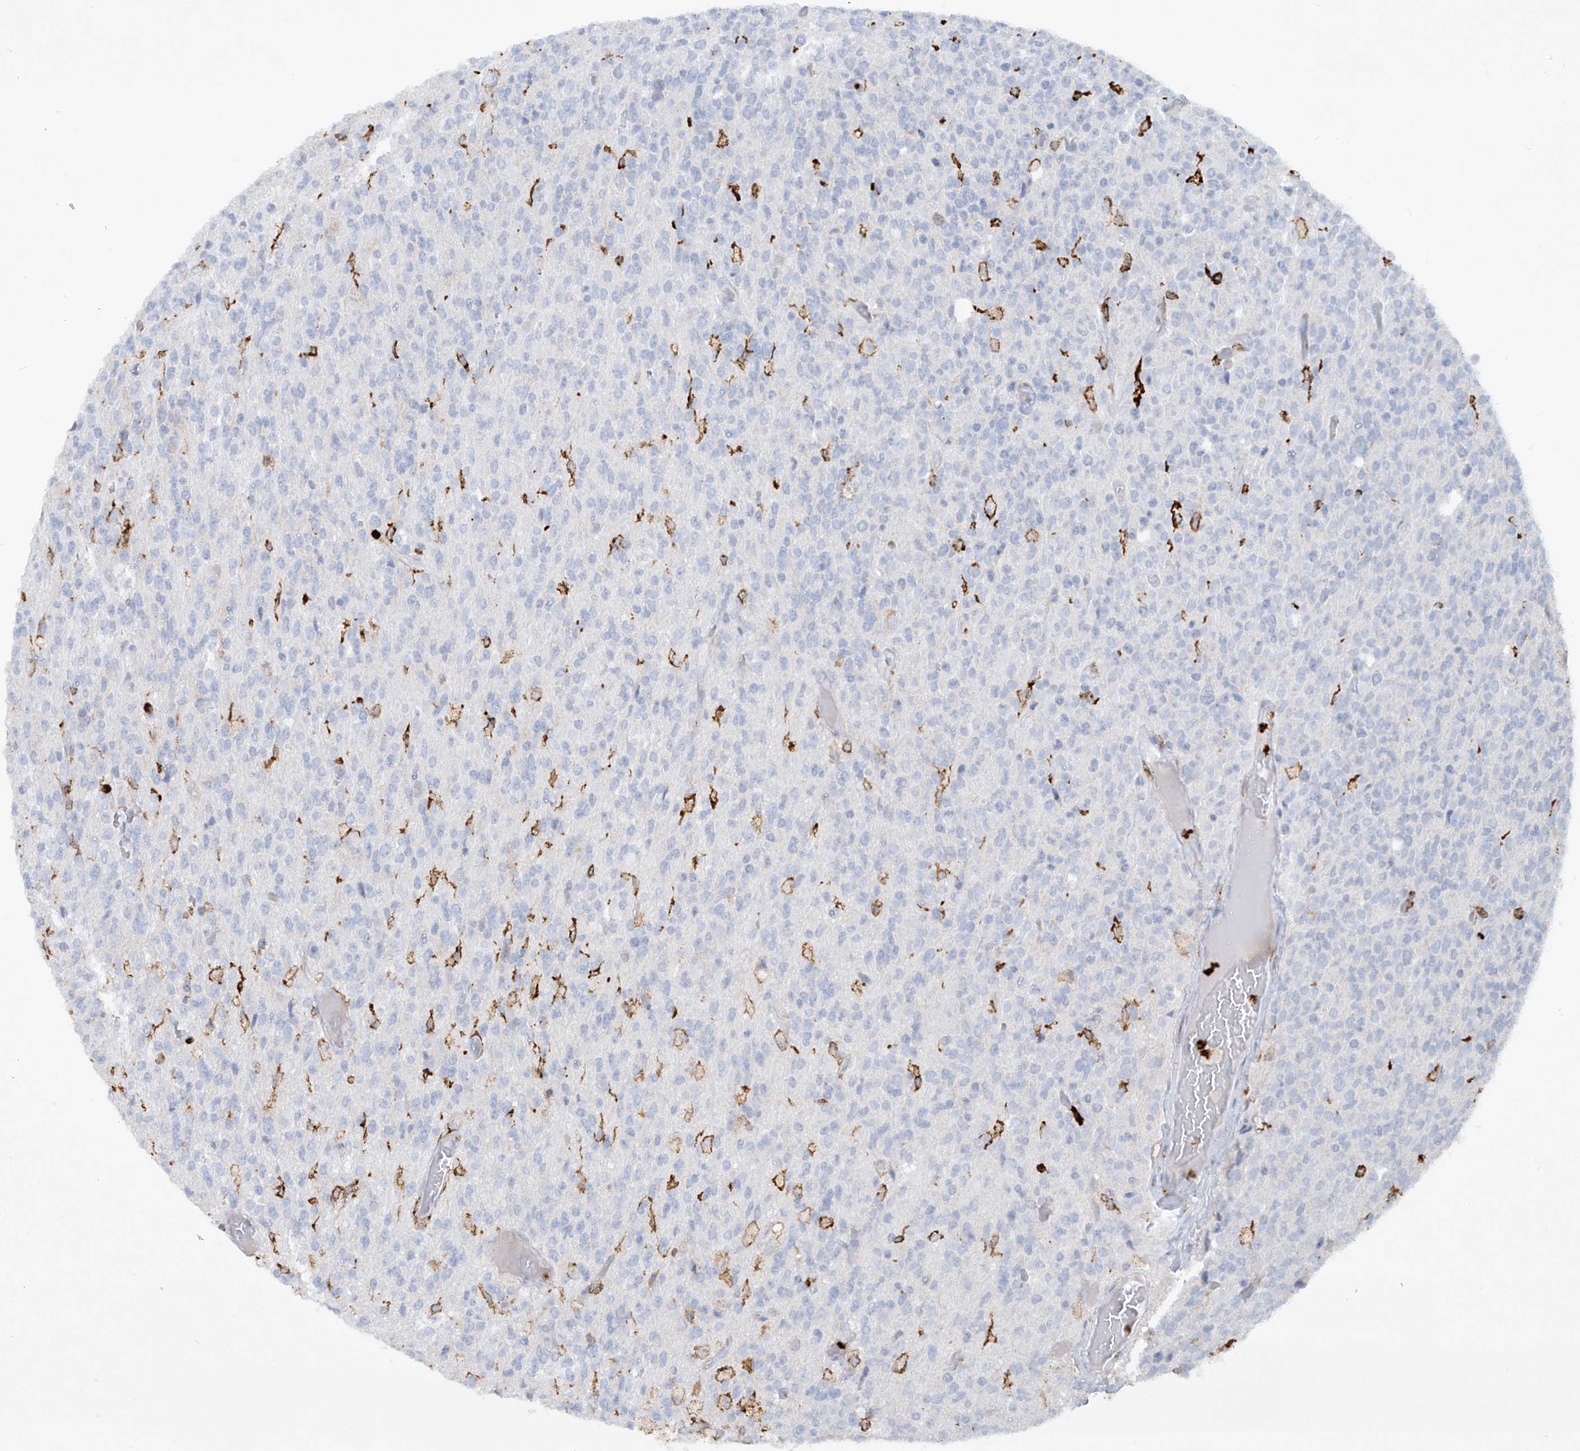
{"staining": {"intensity": "negative", "quantity": "none", "location": "none"}, "tissue": "glioma", "cell_type": "Tumor cells", "image_type": "cancer", "snomed": [{"axis": "morphology", "description": "Glioma, malignant, High grade"}, {"axis": "topography", "description": "pancreas cauda"}], "caption": "Tumor cells are negative for protein expression in human malignant high-grade glioma. The staining is performed using DAB brown chromogen with nuclei counter-stained in using hematoxylin.", "gene": "FCGR3A", "patient": {"sex": "male", "age": 60}}